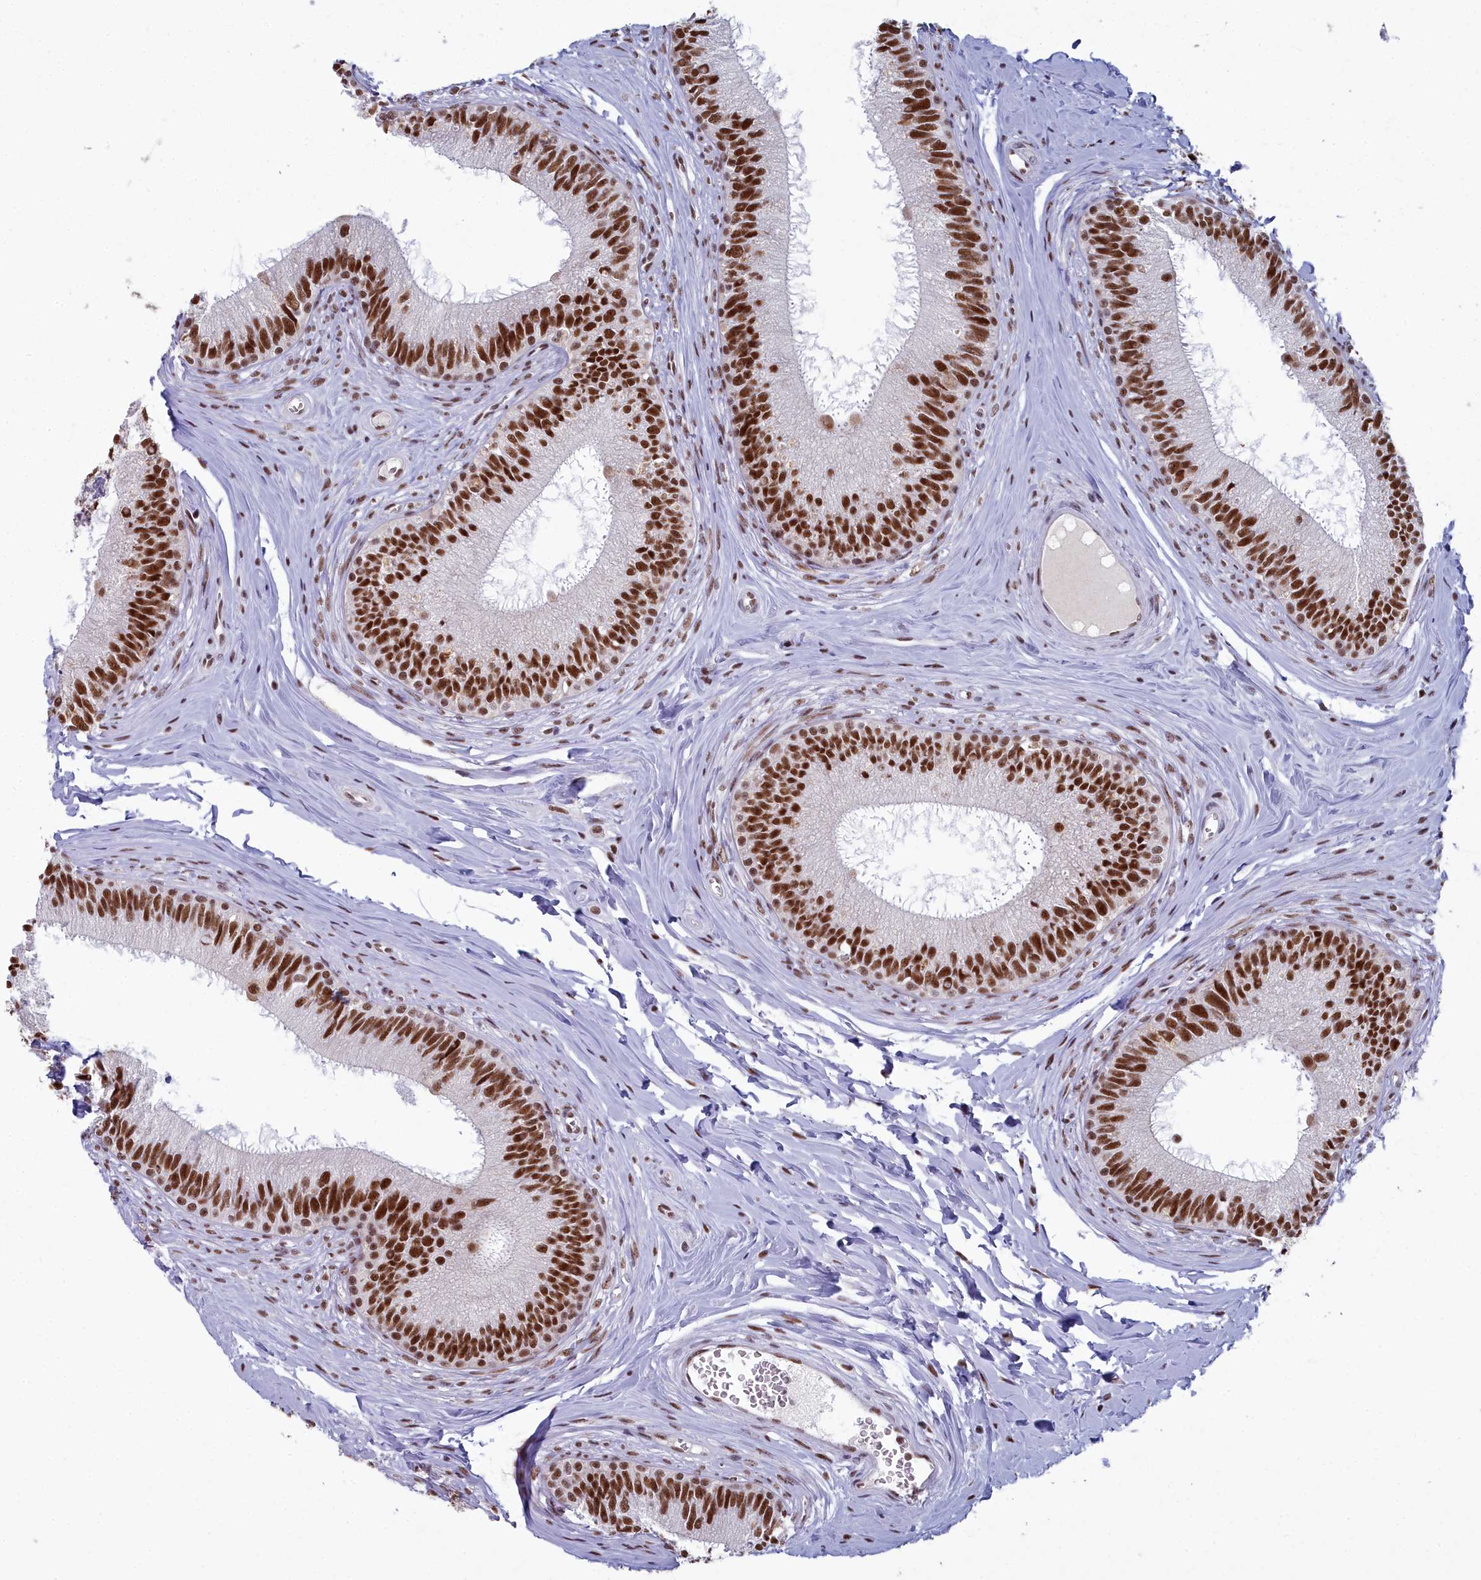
{"staining": {"intensity": "strong", "quantity": ">75%", "location": "nuclear"}, "tissue": "epididymis", "cell_type": "Glandular cells", "image_type": "normal", "snomed": [{"axis": "morphology", "description": "Normal tissue, NOS"}, {"axis": "topography", "description": "Epididymis"}], "caption": "IHC (DAB) staining of unremarkable epididymis shows strong nuclear protein expression in approximately >75% of glandular cells. (DAB (3,3'-diaminobenzidine) IHC, brown staining for protein, blue staining for nuclei).", "gene": "SF3B3", "patient": {"sex": "male", "age": 33}}